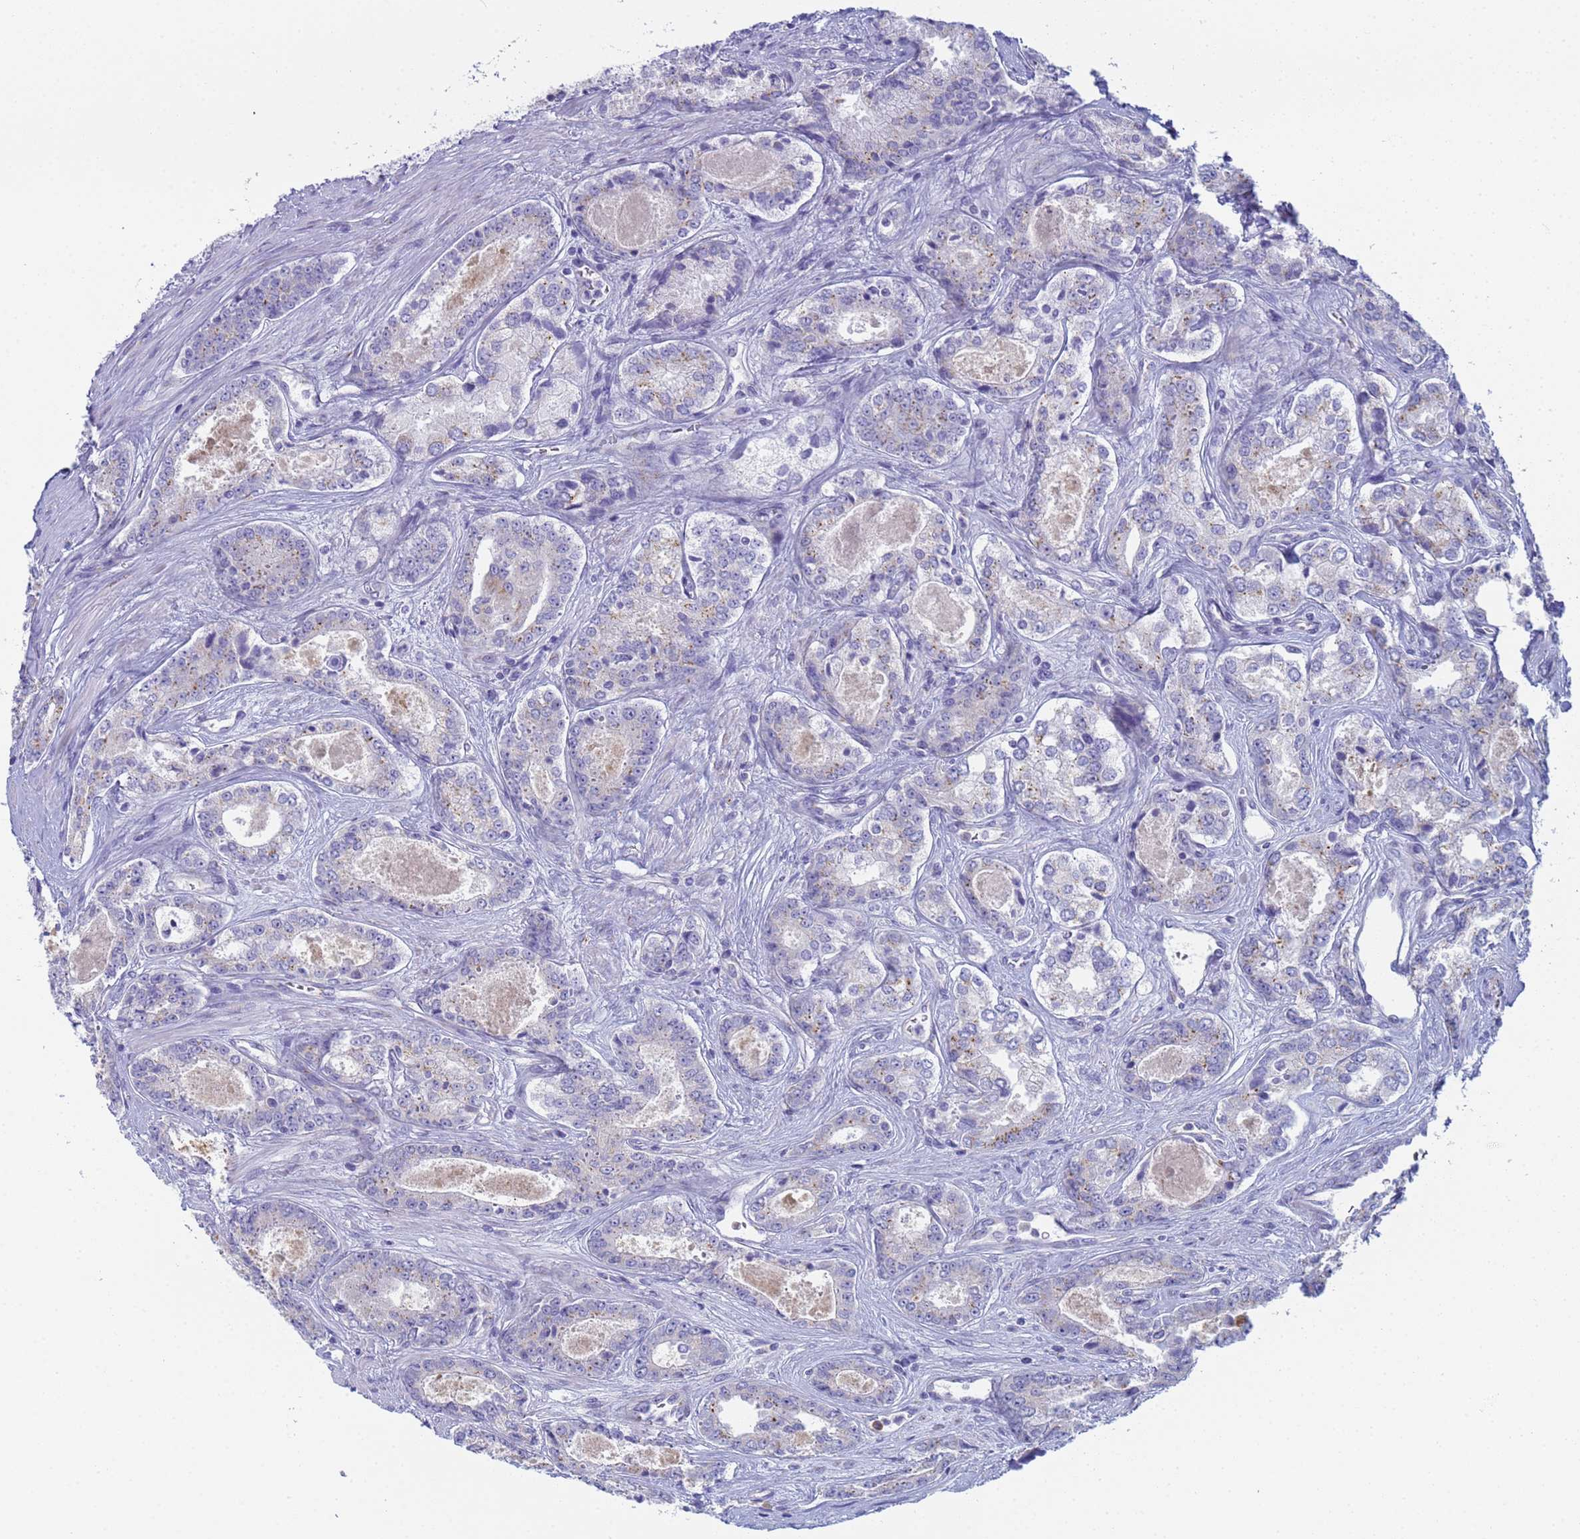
{"staining": {"intensity": "negative", "quantity": "none", "location": "none"}, "tissue": "prostate cancer", "cell_type": "Tumor cells", "image_type": "cancer", "snomed": [{"axis": "morphology", "description": "Adenocarcinoma, Low grade"}, {"axis": "topography", "description": "Prostate"}], "caption": "High power microscopy micrograph of an immunohistochemistry histopathology image of prostate low-grade adenocarcinoma, revealing no significant staining in tumor cells.", "gene": "CR1", "patient": {"sex": "male", "age": 68}}